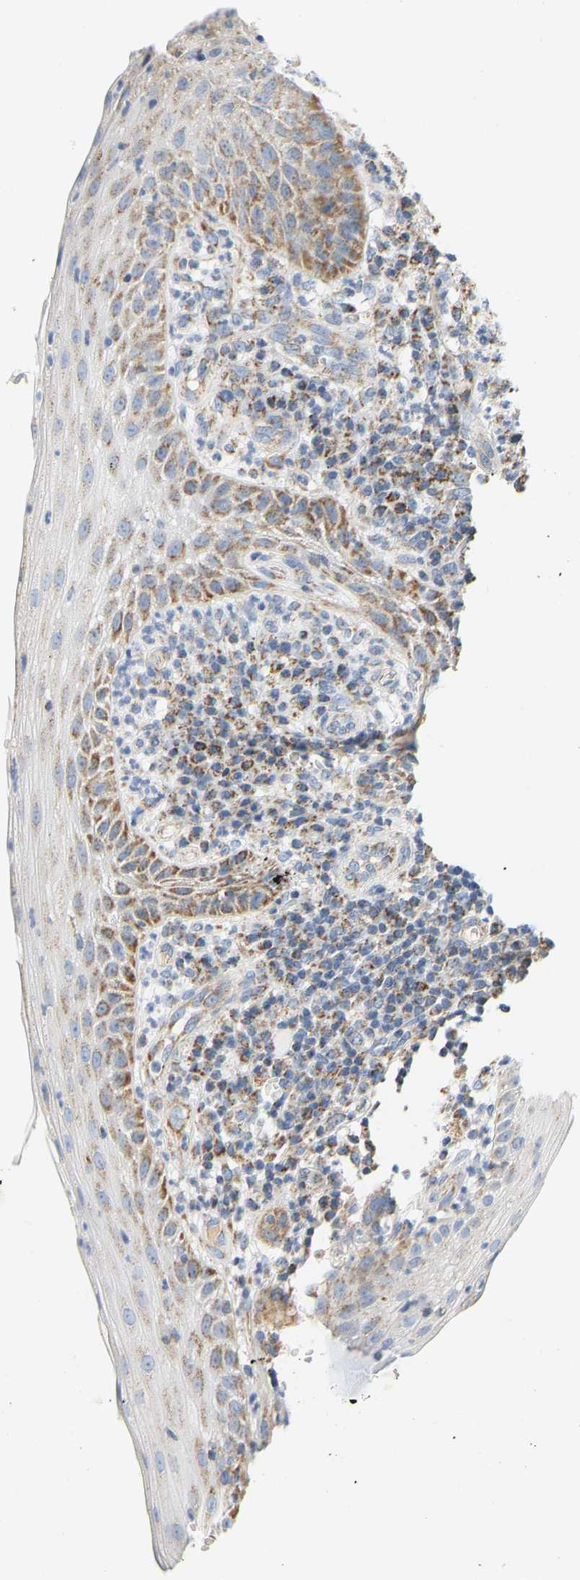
{"staining": {"intensity": "moderate", "quantity": "<25%", "location": "cytoplasmic/membranous"}, "tissue": "cervical cancer", "cell_type": "Tumor cells", "image_type": "cancer", "snomed": [{"axis": "morphology", "description": "Squamous cell carcinoma, NOS"}, {"axis": "topography", "description": "Cervix"}], "caption": "Immunohistochemistry (DAB) staining of human squamous cell carcinoma (cervical) exhibits moderate cytoplasmic/membranous protein staining in about <25% of tumor cells.", "gene": "GRPEL2", "patient": {"sex": "female", "age": 34}}